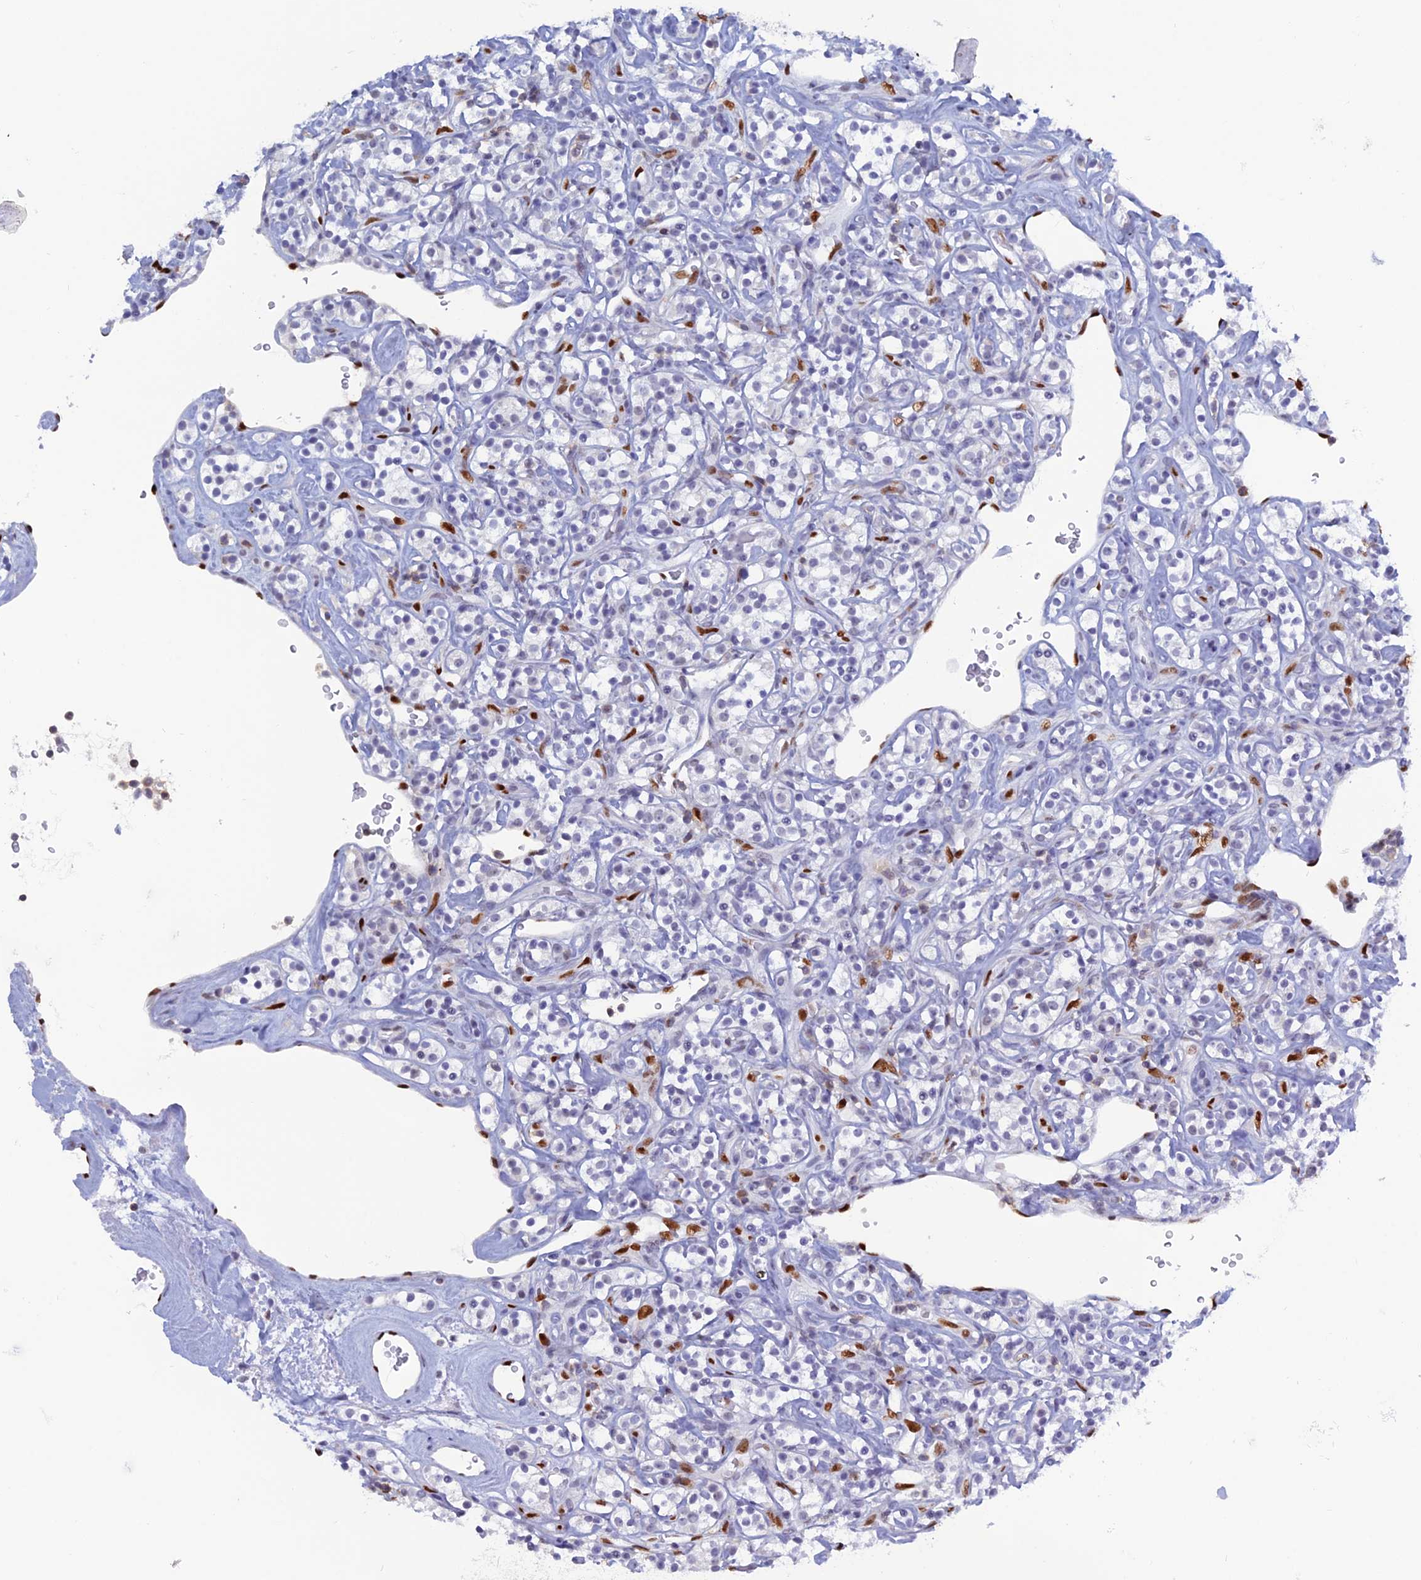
{"staining": {"intensity": "negative", "quantity": "none", "location": "none"}, "tissue": "renal cancer", "cell_type": "Tumor cells", "image_type": "cancer", "snomed": [{"axis": "morphology", "description": "Adenocarcinoma, NOS"}, {"axis": "topography", "description": "Kidney"}], "caption": "The micrograph shows no staining of tumor cells in renal cancer.", "gene": "NOL4L", "patient": {"sex": "male", "age": 77}}